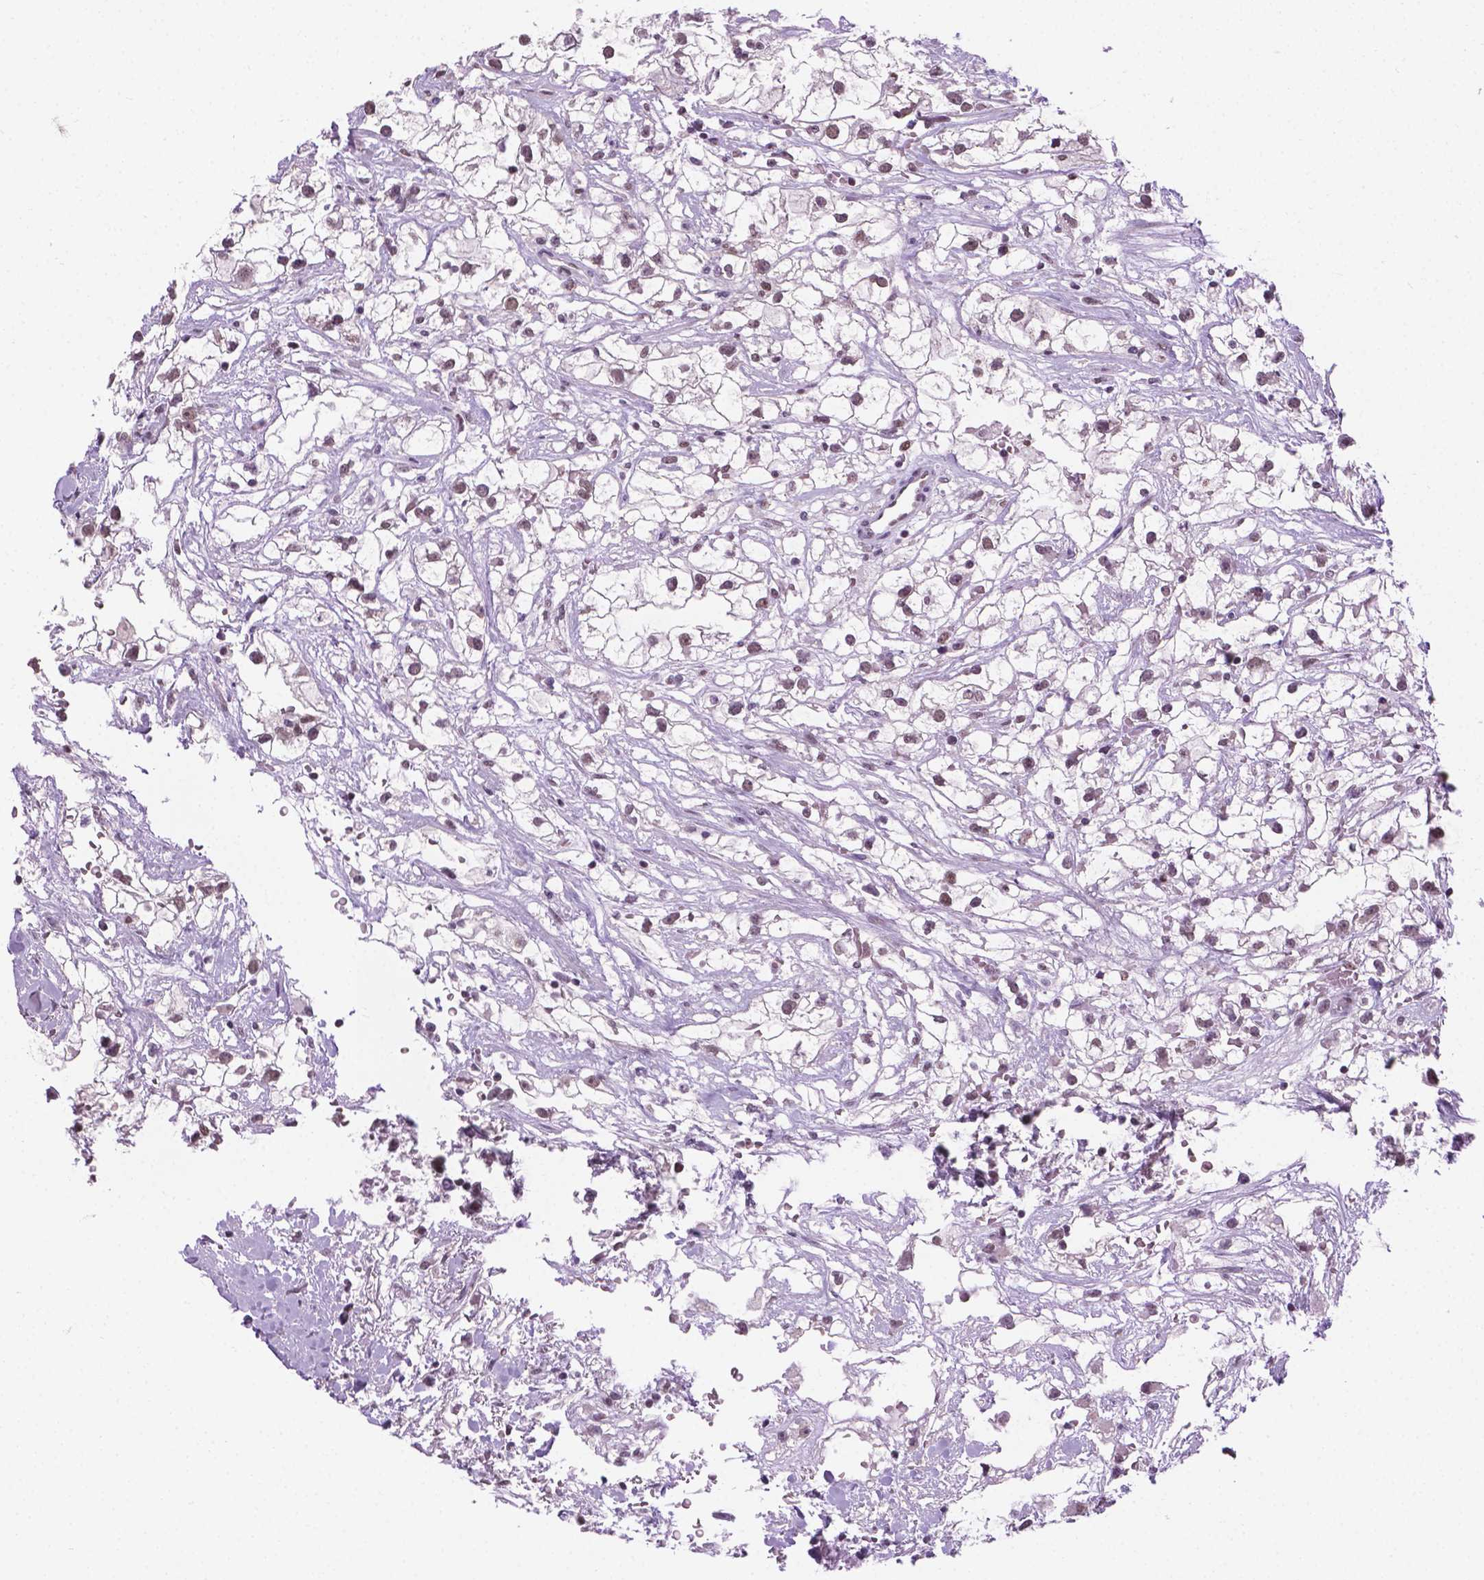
{"staining": {"intensity": "weak", "quantity": "<25%", "location": "nuclear"}, "tissue": "renal cancer", "cell_type": "Tumor cells", "image_type": "cancer", "snomed": [{"axis": "morphology", "description": "Adenocarcinoma, NOS"}, {"axis": "topography", "description": "Kidney"}], "caption": "DAB (3,3'-diaminobenzidine) immunohistochemical staining of renal cancer reveals no significant expression in tumor cells.", "gene": "ABI2", "patient": {"sex": "male", "age": 59}}